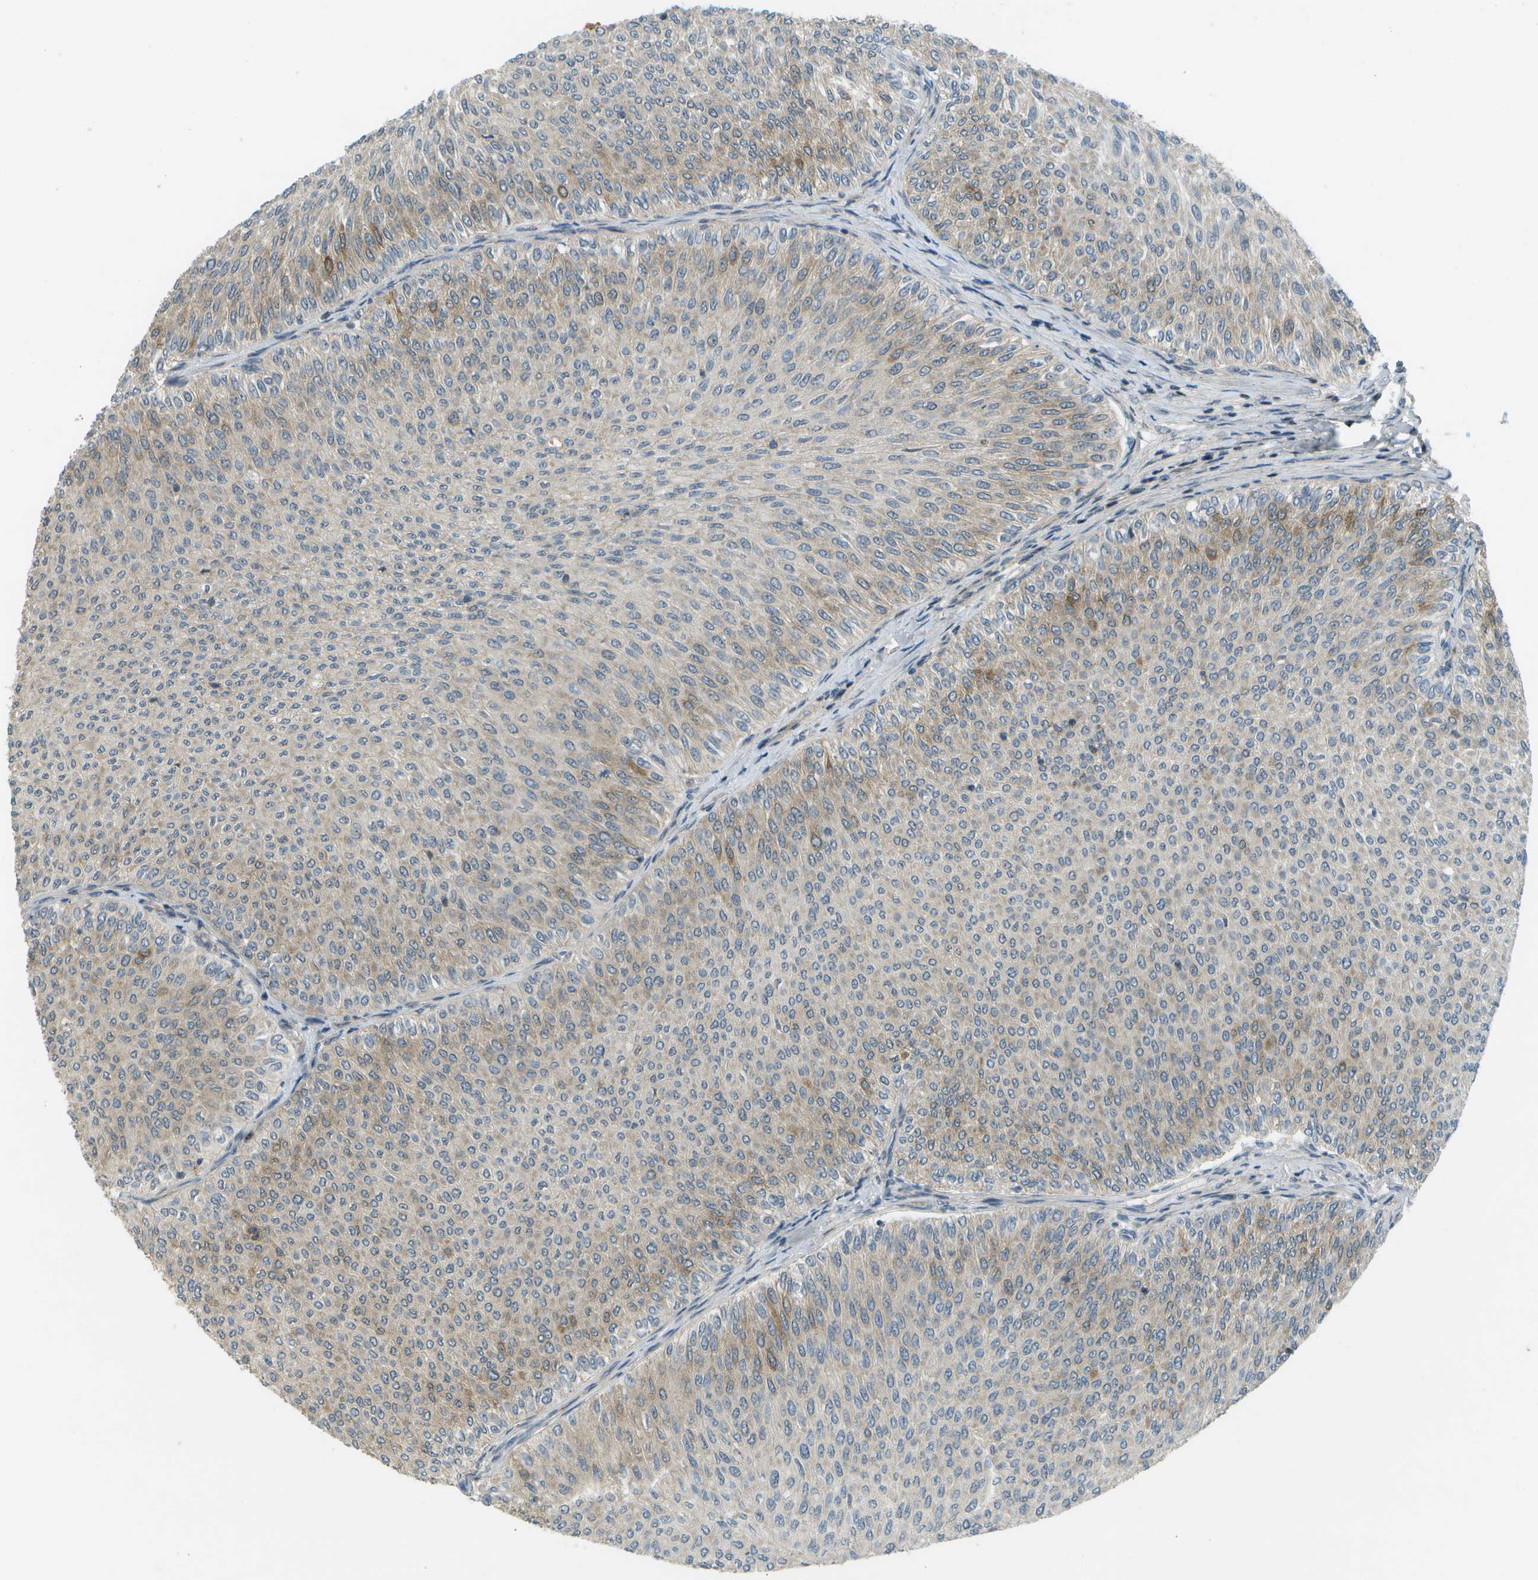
{"staining": {"intensity": "moderate", "quantity": "<25%", "location": "cytoplasmic/membranous"}, "tissue": "urothelial cancer", "cell_type": "Tumor cells", "image_type": "cancer", "snomed": [{"axis": "morphology", "description": "Urothelial carcinoma, Low grade"}, {"axis": "topography", "description": "Urinary bladder"}], "caption": "Low-grade urothelial carcinoma was stained to show a protein in brown. There is low levels of moderate cytoplasmic/membranous staining in approximately <25% of tumor cells. Immunohistochemistry stains the protein in brown and the nuclei are stained blue.", "gene": "WNK2", "patient": {"sex": "male", "age": 78}}